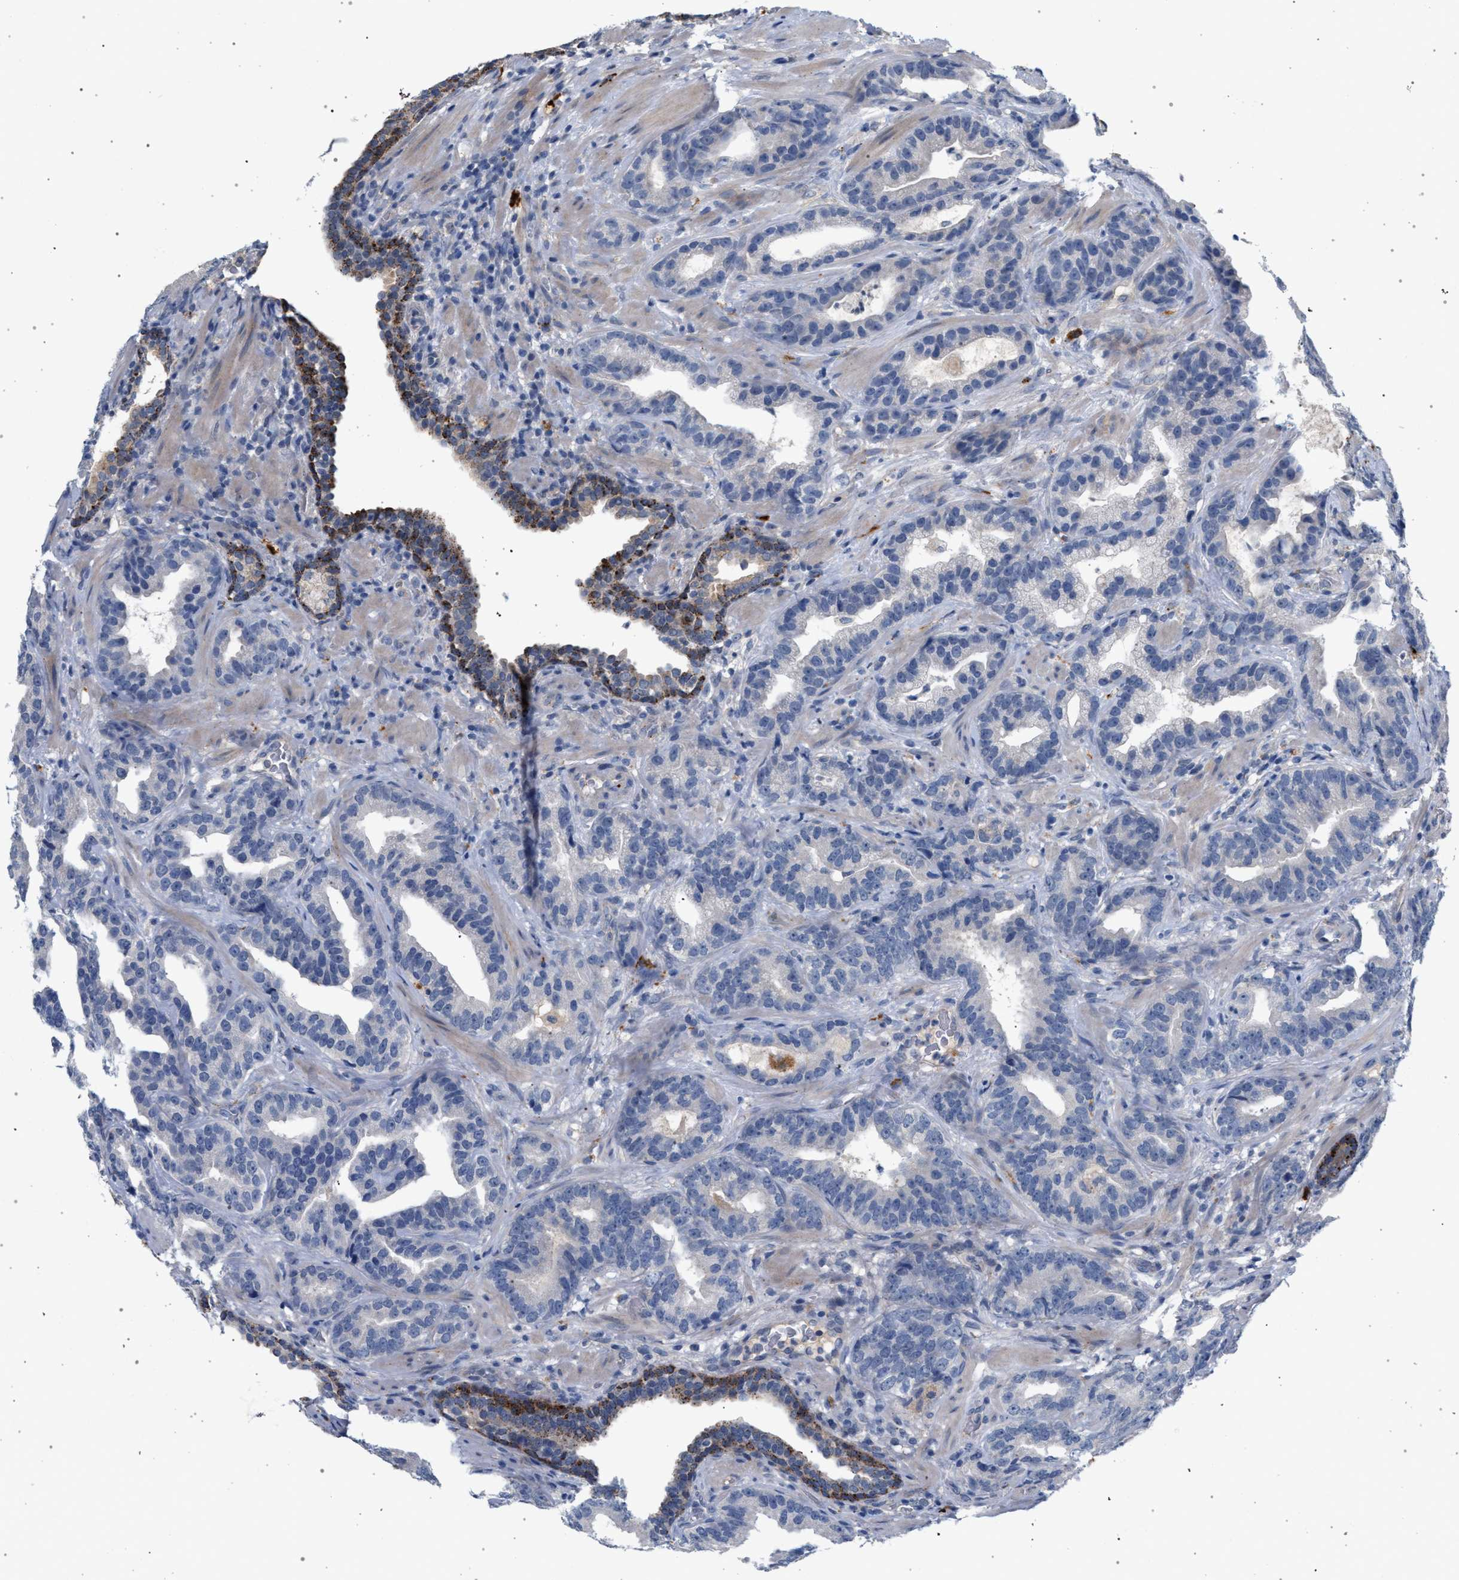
{"staining": {"intensity": "negative", "quantity": "none", "location": "none"}, "tissue": "prostate cancer", "cell_type": "Tumor cells", "image_type": "cancer", "snomed": [{"axis": "morphology", "description": "Adenocarcinoma, Low grade"}, {"axis": "topography", "description": "Prostate"}], "caption": "This is an immunohistochemistry (IHC) histopathology image of prostate cancer (adenocarcinoma (low-grade)). There is no expression in tumor cells.", "gene": "MAMDC2", "patient": {"sex": "male", "age": 59}}